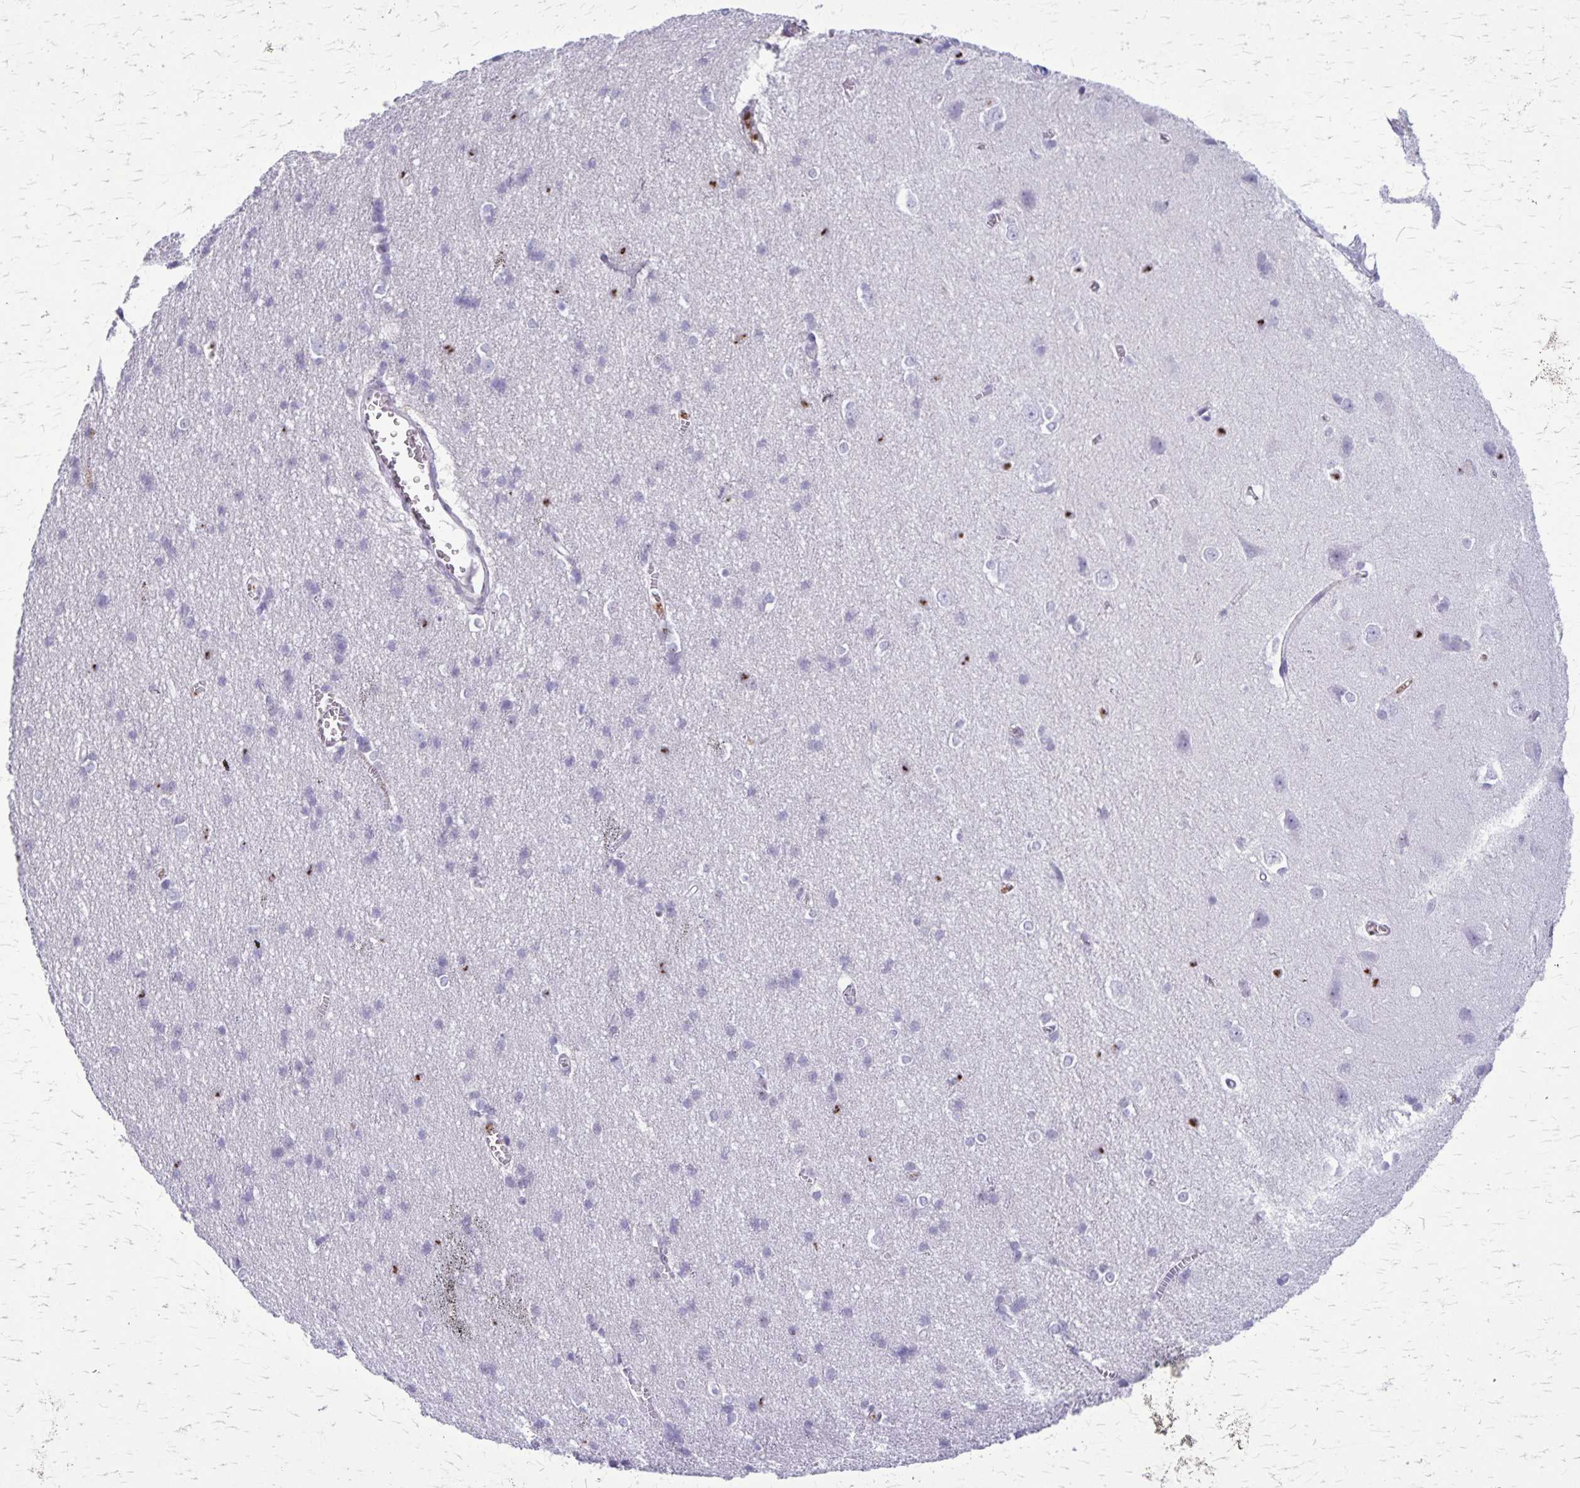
{"staining": {"intensity": "negative", "quantity": "none", "location": "none"}, "tissue": "cerebral cortex", "cell_type": "Endothelial cells", "image_type": "normal", "snomed": [{"axis": "morphology", "description": "Normal tissue, NOS"}, {"axis": "topography", "description": "Cerebral cortex"}], "caption": "A histopathology image of human cerebral cortex is negative for staining in endothelial cells. (DAB (3,3'-diaminobenzidine) immunohistochemistry with hematoxylin counter stain).", "gene": "GP9", "patient": {"sex": "male", "age": 37}}